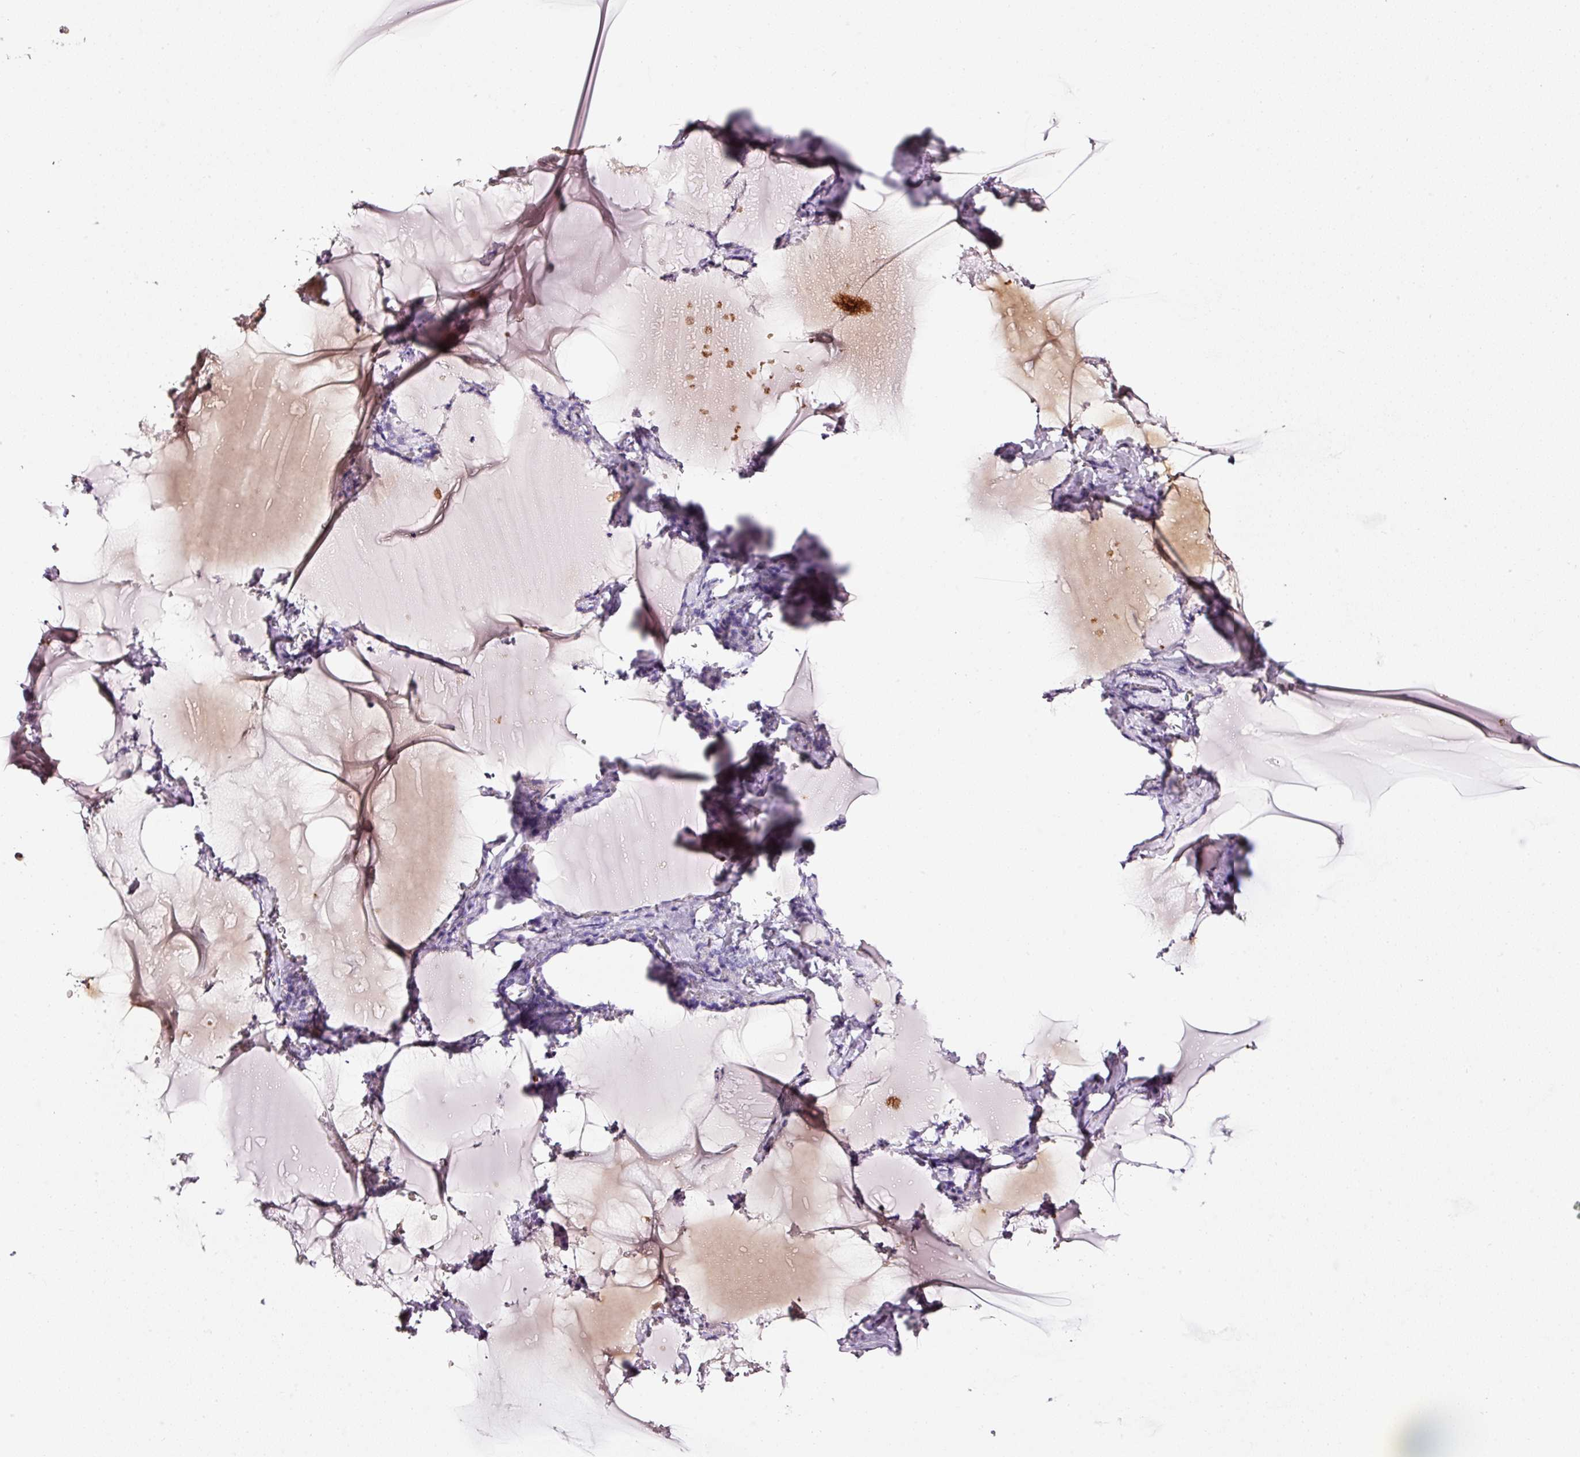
{"staining": {"intensity": "negative", "quantity": "none", "location": "none"}, "tissue": "thyroid gland", "cell_type": "Glandular cells", "image_type": "normal", "snomed": [{"axis": "morphology", "description": "Normal tissue, NOS"}, {"axis": "topography", "description": "Thyroid gland"}], "caption": "High magnification brightfield microscopy of unremarkable thyroid gland stained with DAB (brown) and counterstained with hematoxylin (blue): glandular cells show no significant staining. (Stains: DAB (3,3'-diaminobenzidine) immunohistochemistry with hematoxylin counter stain, Microscopy: brightfield microscopy at high magnification).", "gene": "CYB561A3", "patient": {"sex": "female", "age": 49}}